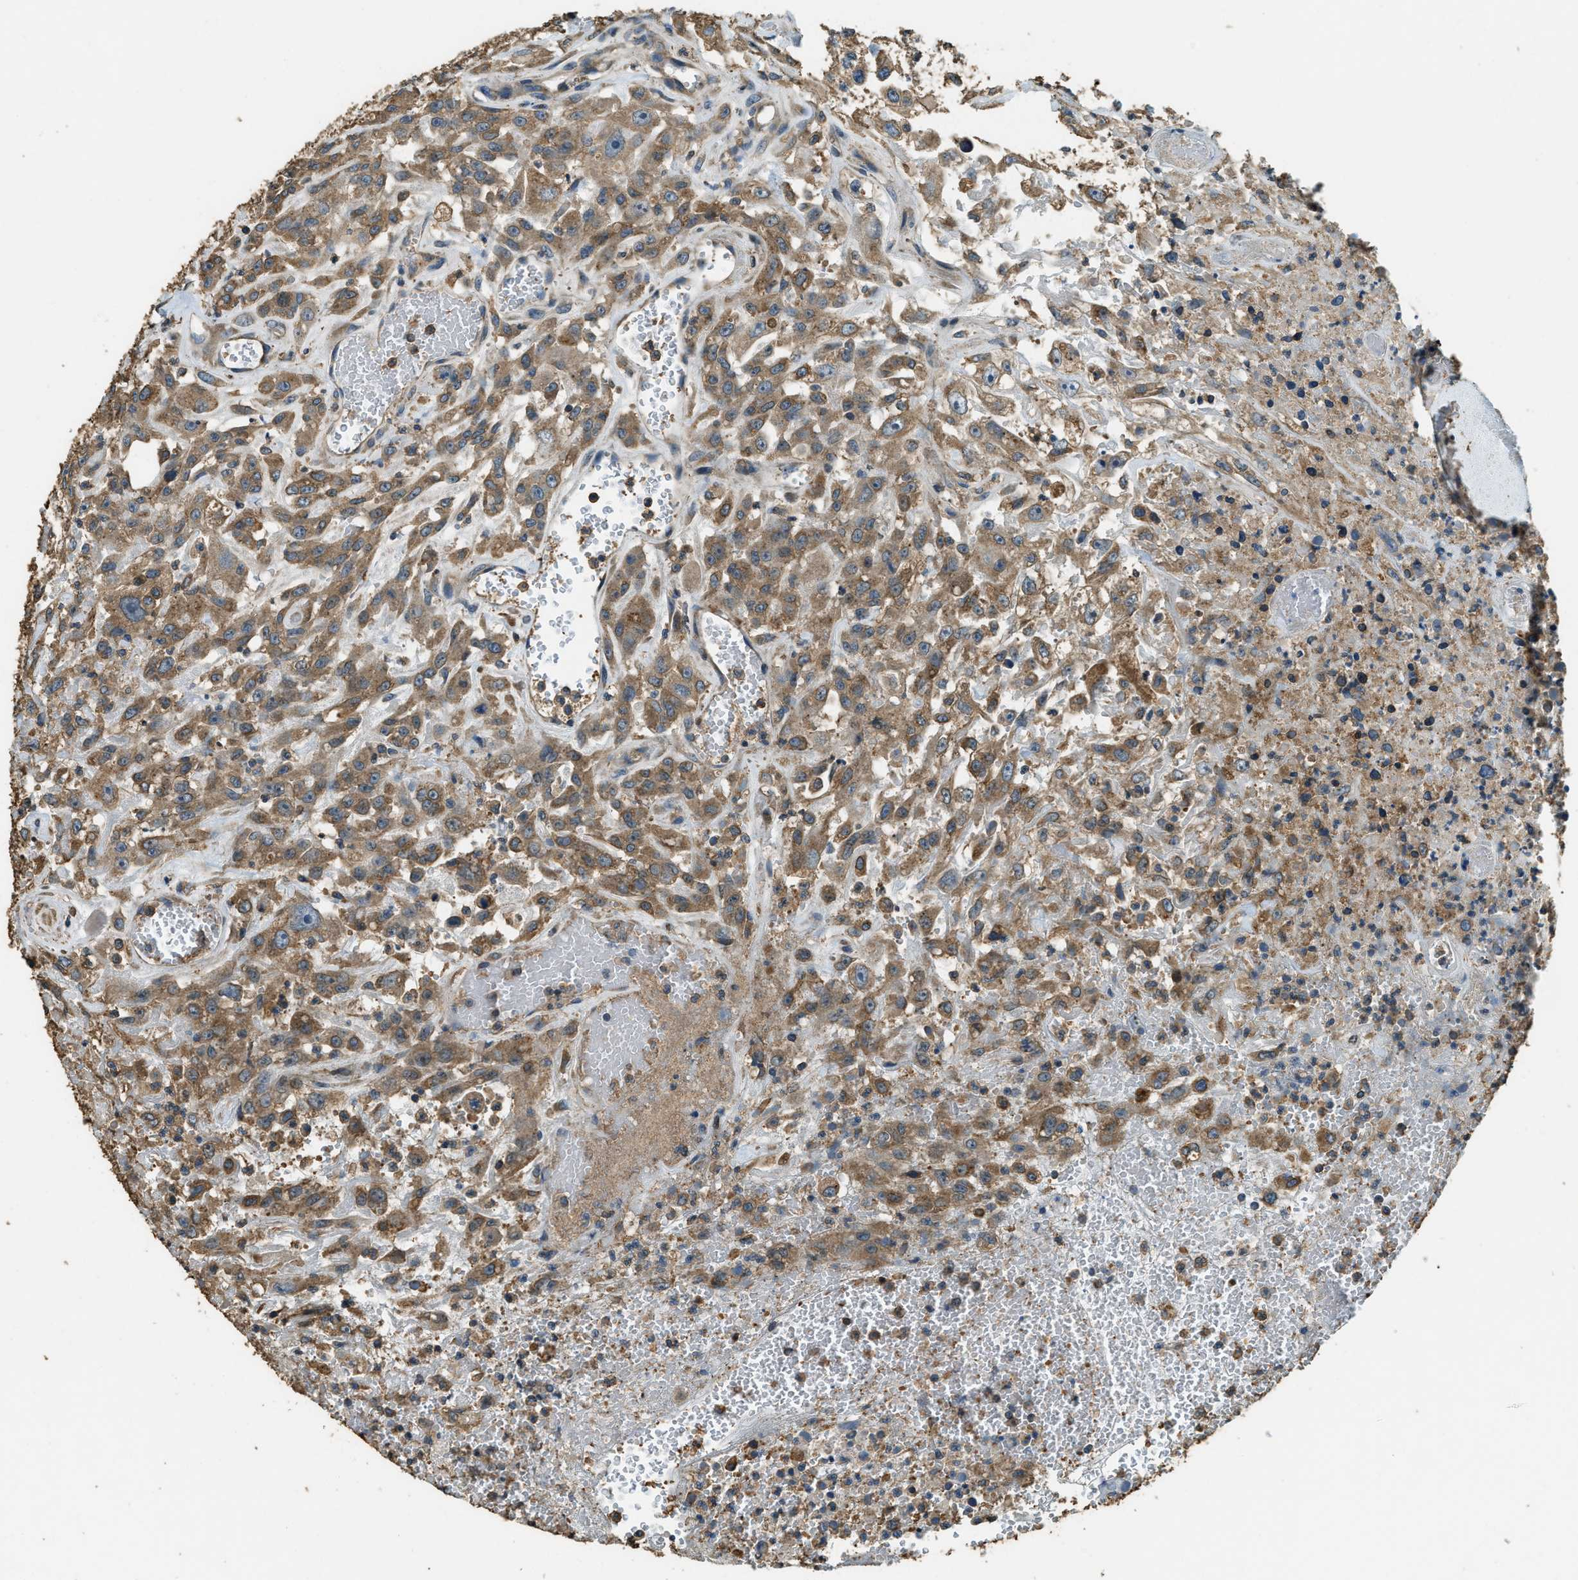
{"staining": {"intensity": "moderate", "quantity": ">75%", "location": "cytoplasmic/membranous"}, "tissue": "urothelial cancer", "cell_type": "Tumor cells", "image_type": "cancer", "snomed": [{"axis": "morphology", "description": "Urothelial carcinoma, High grade"}, {"axis": "topography", "description": "Urinary bladder"}], "caption": "Immunohistochemical staining of human urothelial carcinoma (high-grade) reveals medium levels of moderate cytoplasmic/membranous staining in approximately >75% of tumor cells.", "gene": "ERGIC1", "patient": {"sex": "male", "age": 46}}